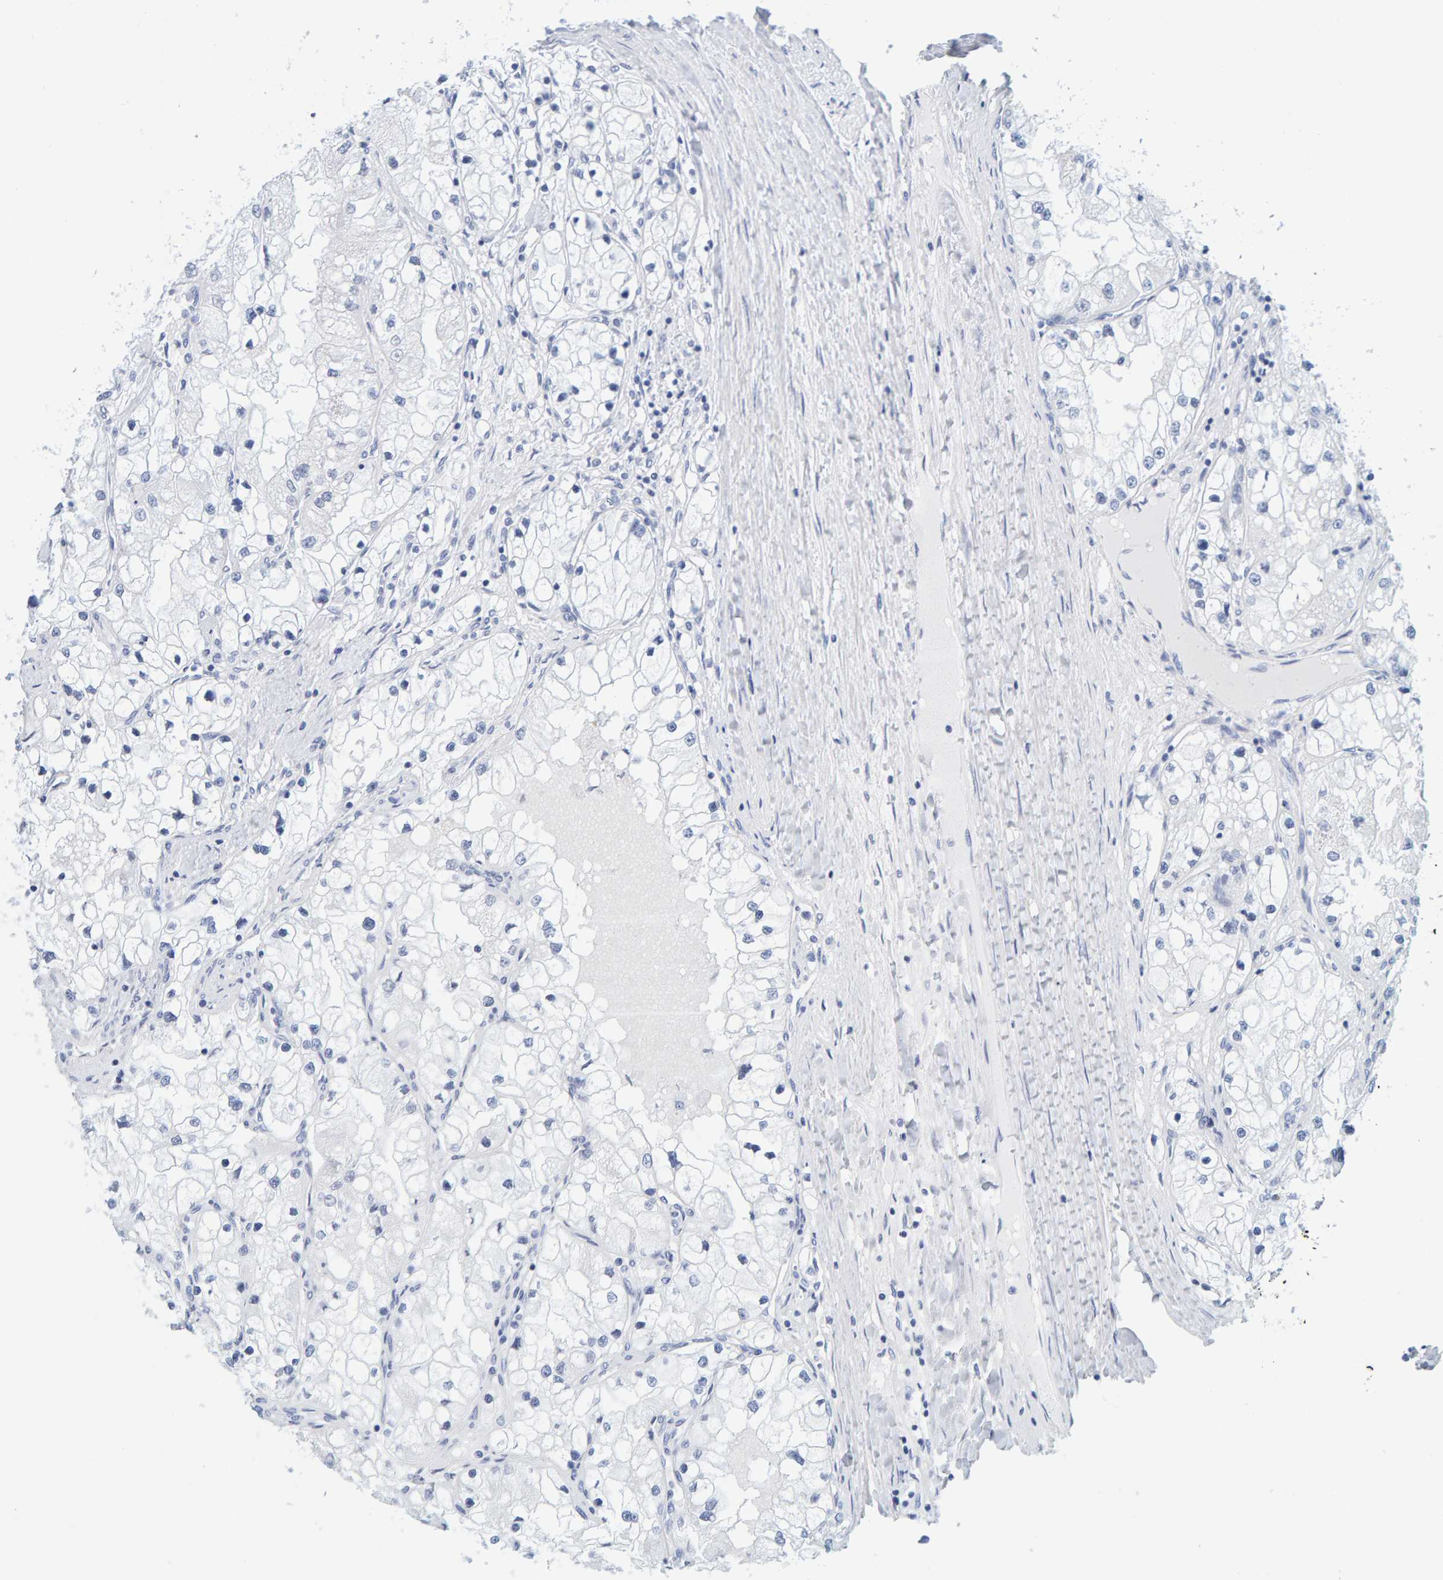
{"staining": {"intensity": "negative", "quantity": "none", "location": "none"}, "tissue": "renal cancer", "cell_type": "Tumor cells", "image_type": "cancer", "snomed": [{"axis": "morphology", "description": "Adenocarcinoma, NOS"}, {"axis": "topography", "description": "Kidney"}], "caption": "IHC of human adenocarcinoma (renal) displays no positivity in tumor cells.", "gene": "SFTPC", "patient": {"sex": "male", "age": 68}}